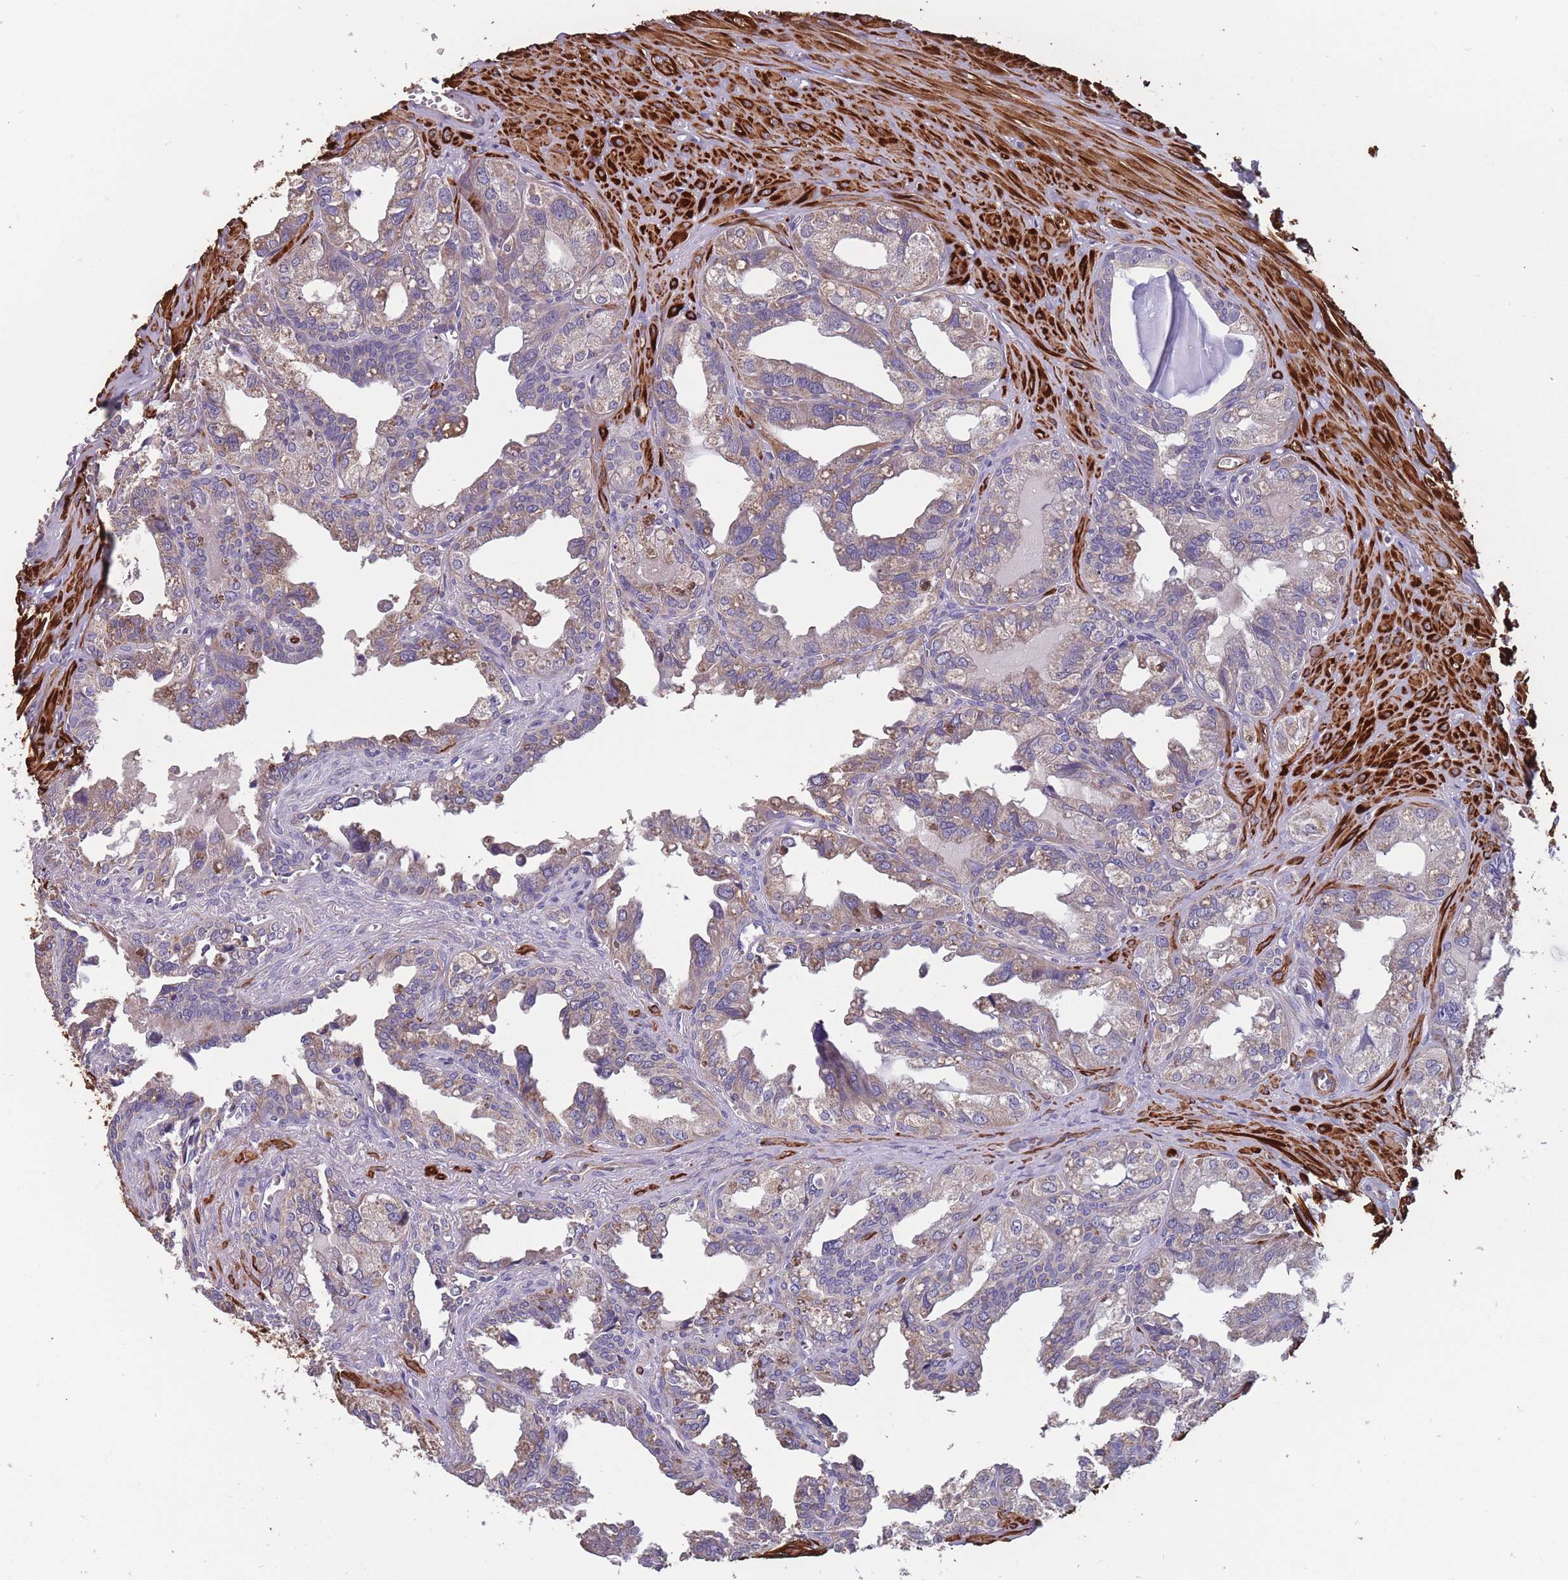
{"staining": {"intensity": "moderate", "quantity": ">75%", "location": "cytoplasmic/membranous"}, "tissue": "seminal vesicle", "cell_type": "Glandular cells", "image_type": "normal", "snomed": [{"axis": "morphology", "description": "Normal tissue, NOS"}, {"axis": "topography", "description": "Seminal veicle"}], "caption": "Protein expression analysis of unremarkable human seminal vesicle reveals moderate cytoplasmic/membranous staining in about >75% of glandular cells. Nuclei are stained in blue.", "gene": "TOMM40L", "patient": {"sex": "male", "age": 67}}